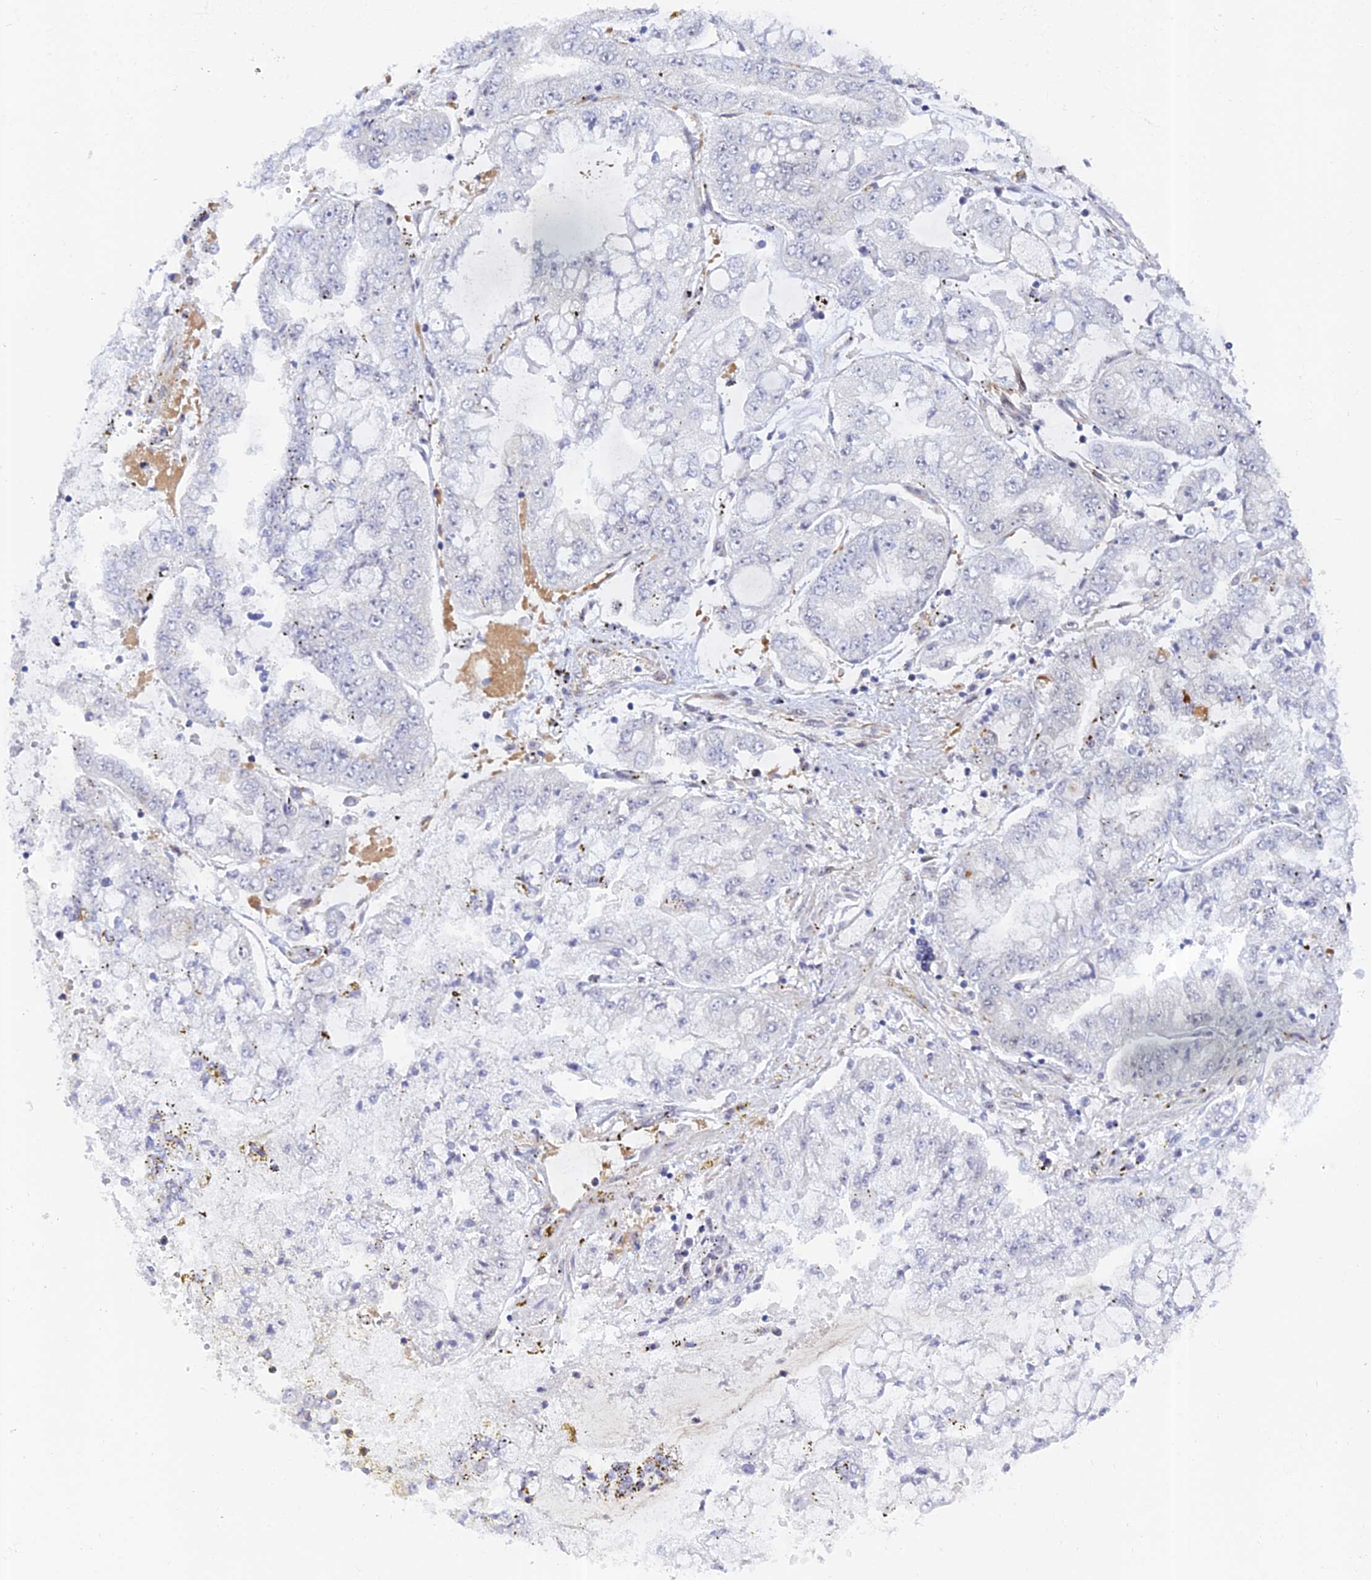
{"staining": {"intensity": "negative", "quantity": "none", "location": "none"}, "tissue": "stomach cancer", "cell_type": "Tumor cells", "image_type": "cancer", "snomed": [{"axis": "morphology", "description": "Adenocarcinoma, NOS"}, {"axis": "topography", "description": "Stomach"}], "caption": "Stomach adenocarcinoma was stained to show a protein in brown. There is no significant positivity in tumor cells.", "gene": "PAGR1", "patient": {"sex": "male", "age": 76}}